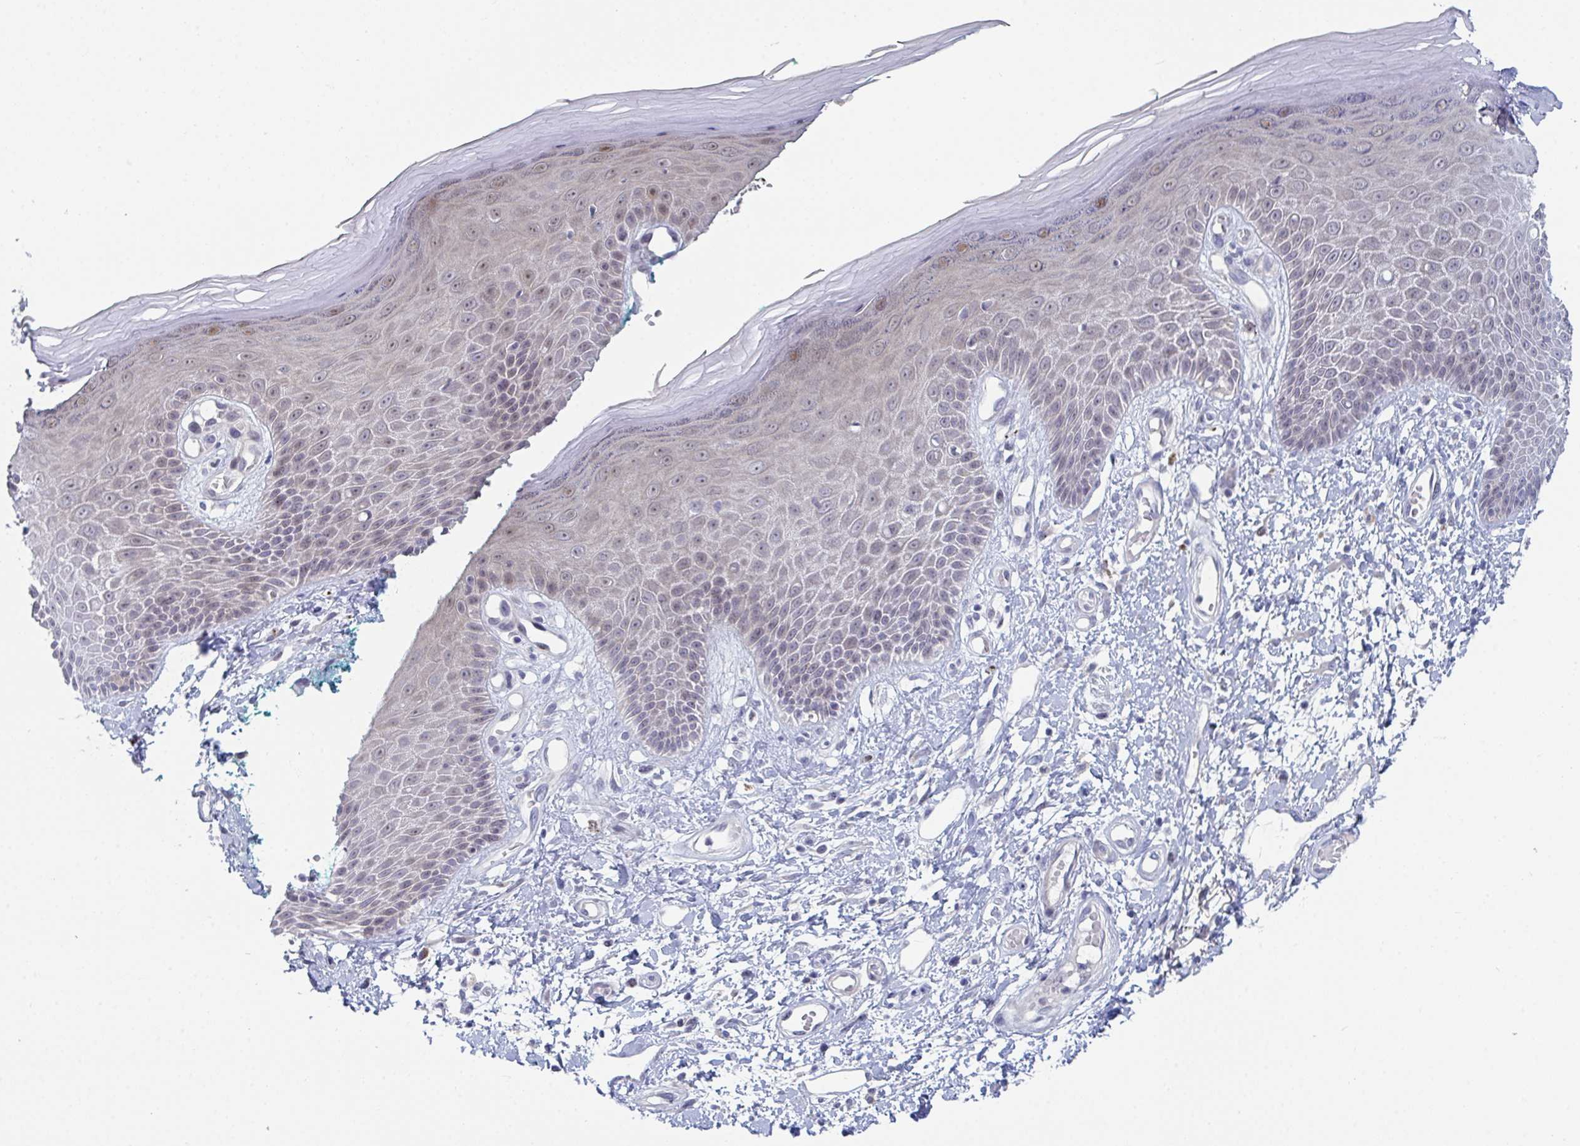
{"staining": {"intensity": "weak", "quantity": "25%-75%", "location": "nuclear"}, "tissue": "skin", "cell_type": "Epidermal cells", "image_type": "normal", "snomed": [{"axis": "morphology", "description": "Normal tissue, NOS"}, {"axis": "topography", "description": "Anal"}, {"axis": "topography", "description": "Peripheral nerve tissue"}], "caption": "This histopathology image demonstrates IHC staining of unremarkable skin, with low weak nuclear expression in approximately 25%-75% of epidermal cells.", "gene": "CENPT", "patient": {"sex": "male", "age": 78}}